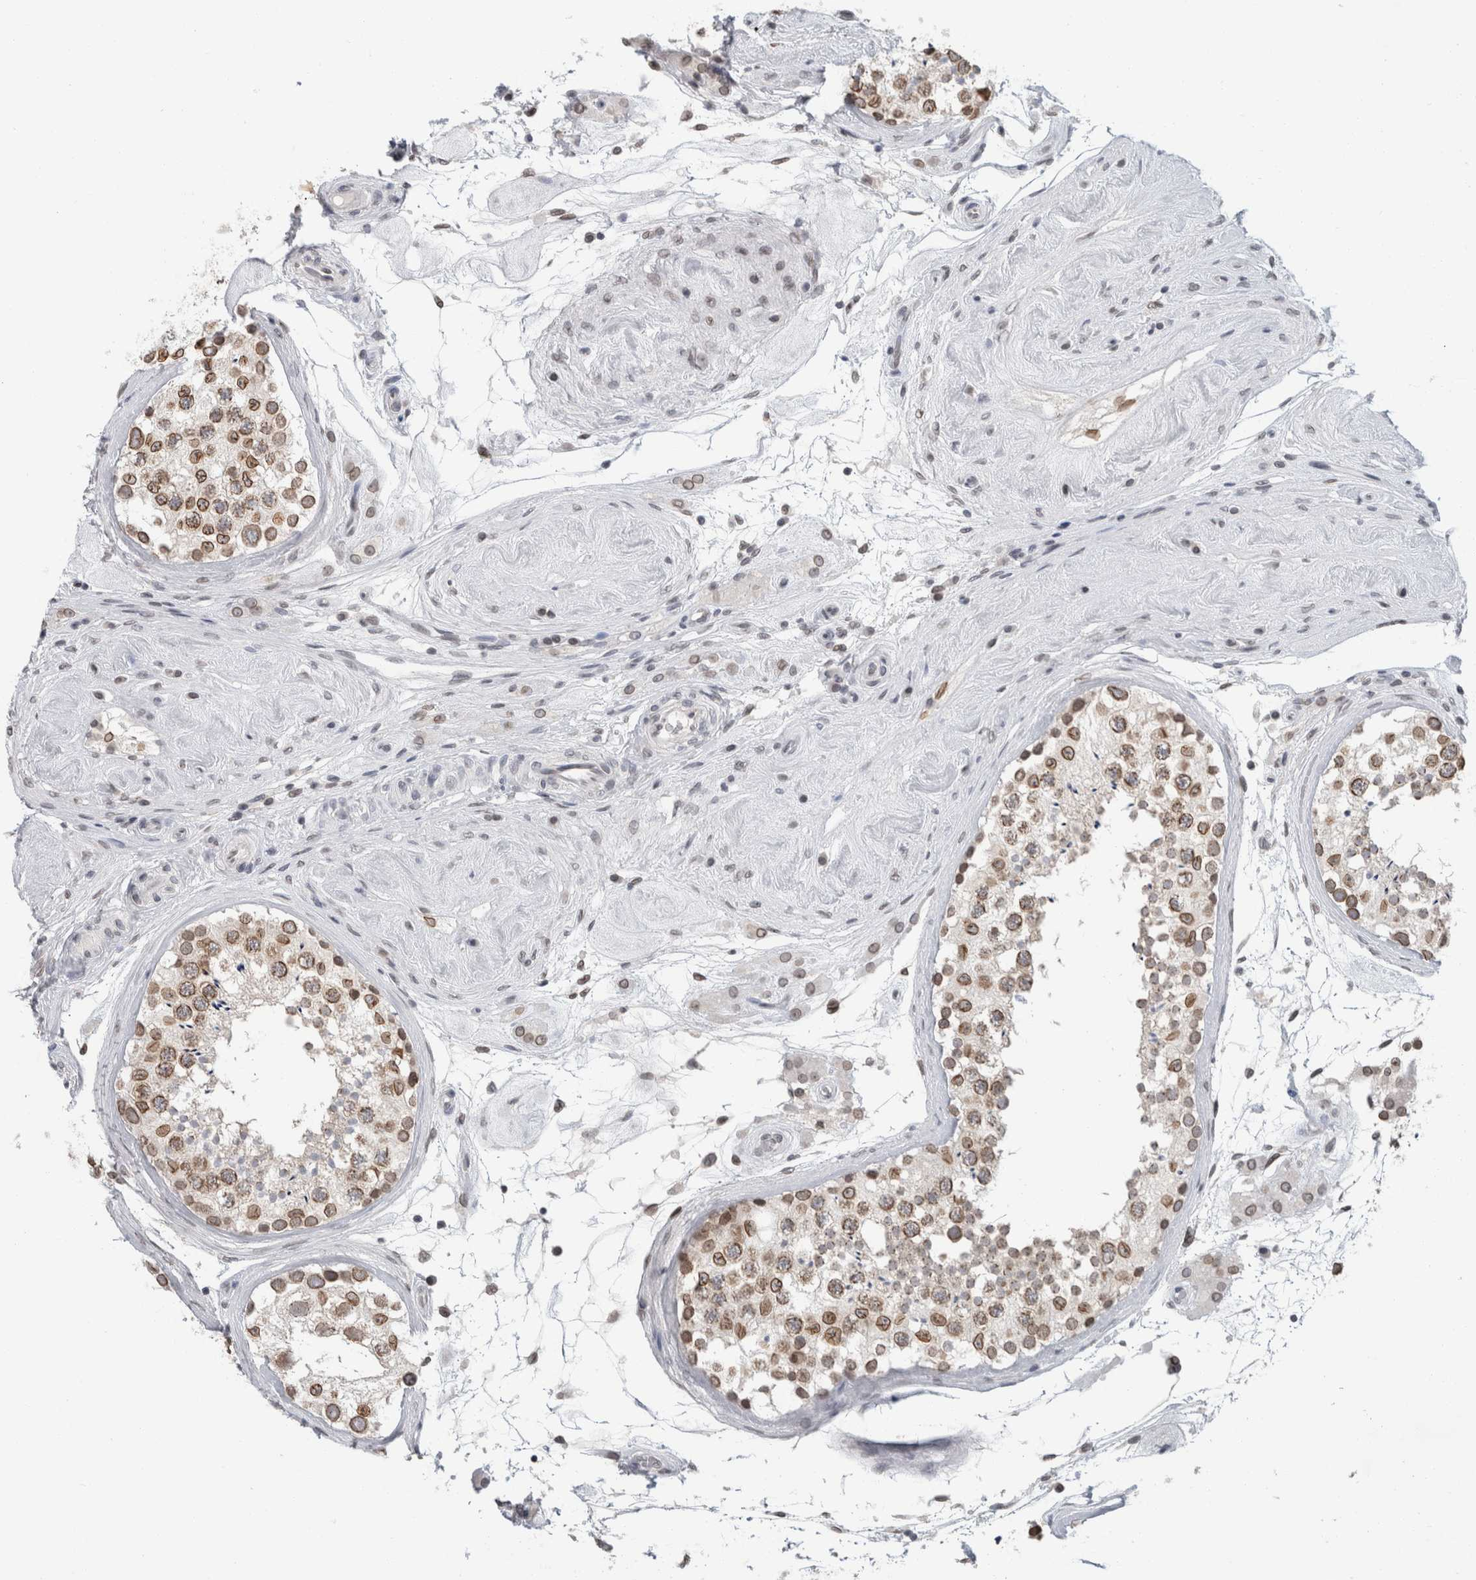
{"staining": {"intensity": "moderate", "quantity": ">75%", "location": "cytoplasmic/membranous,nuclear"}, "tissue": "testis", "cell_type": "Cells in seminiferous ducts", "image_type": "normal", "snomed": [{"axis": "morphology", "description": "Normal tissue, NOS"}, {"axis": "topography", "description": "Testis"}], "caption": "Brown immunohistochemical staining in unremarkable human testis reveals moderate cytoplasmic/membranous,nuclear staining in approximately >75% of cells in seminiferous ducts. The staining was performed using DAB (3,3'-diaminobenzidine) to visualize the protein expression in brown, while the nuclei were stained in blue with hematoxylin (Magnification: 20x).", "gene": "ZNF770", "patient": {"sex": "male", "age": 46}}